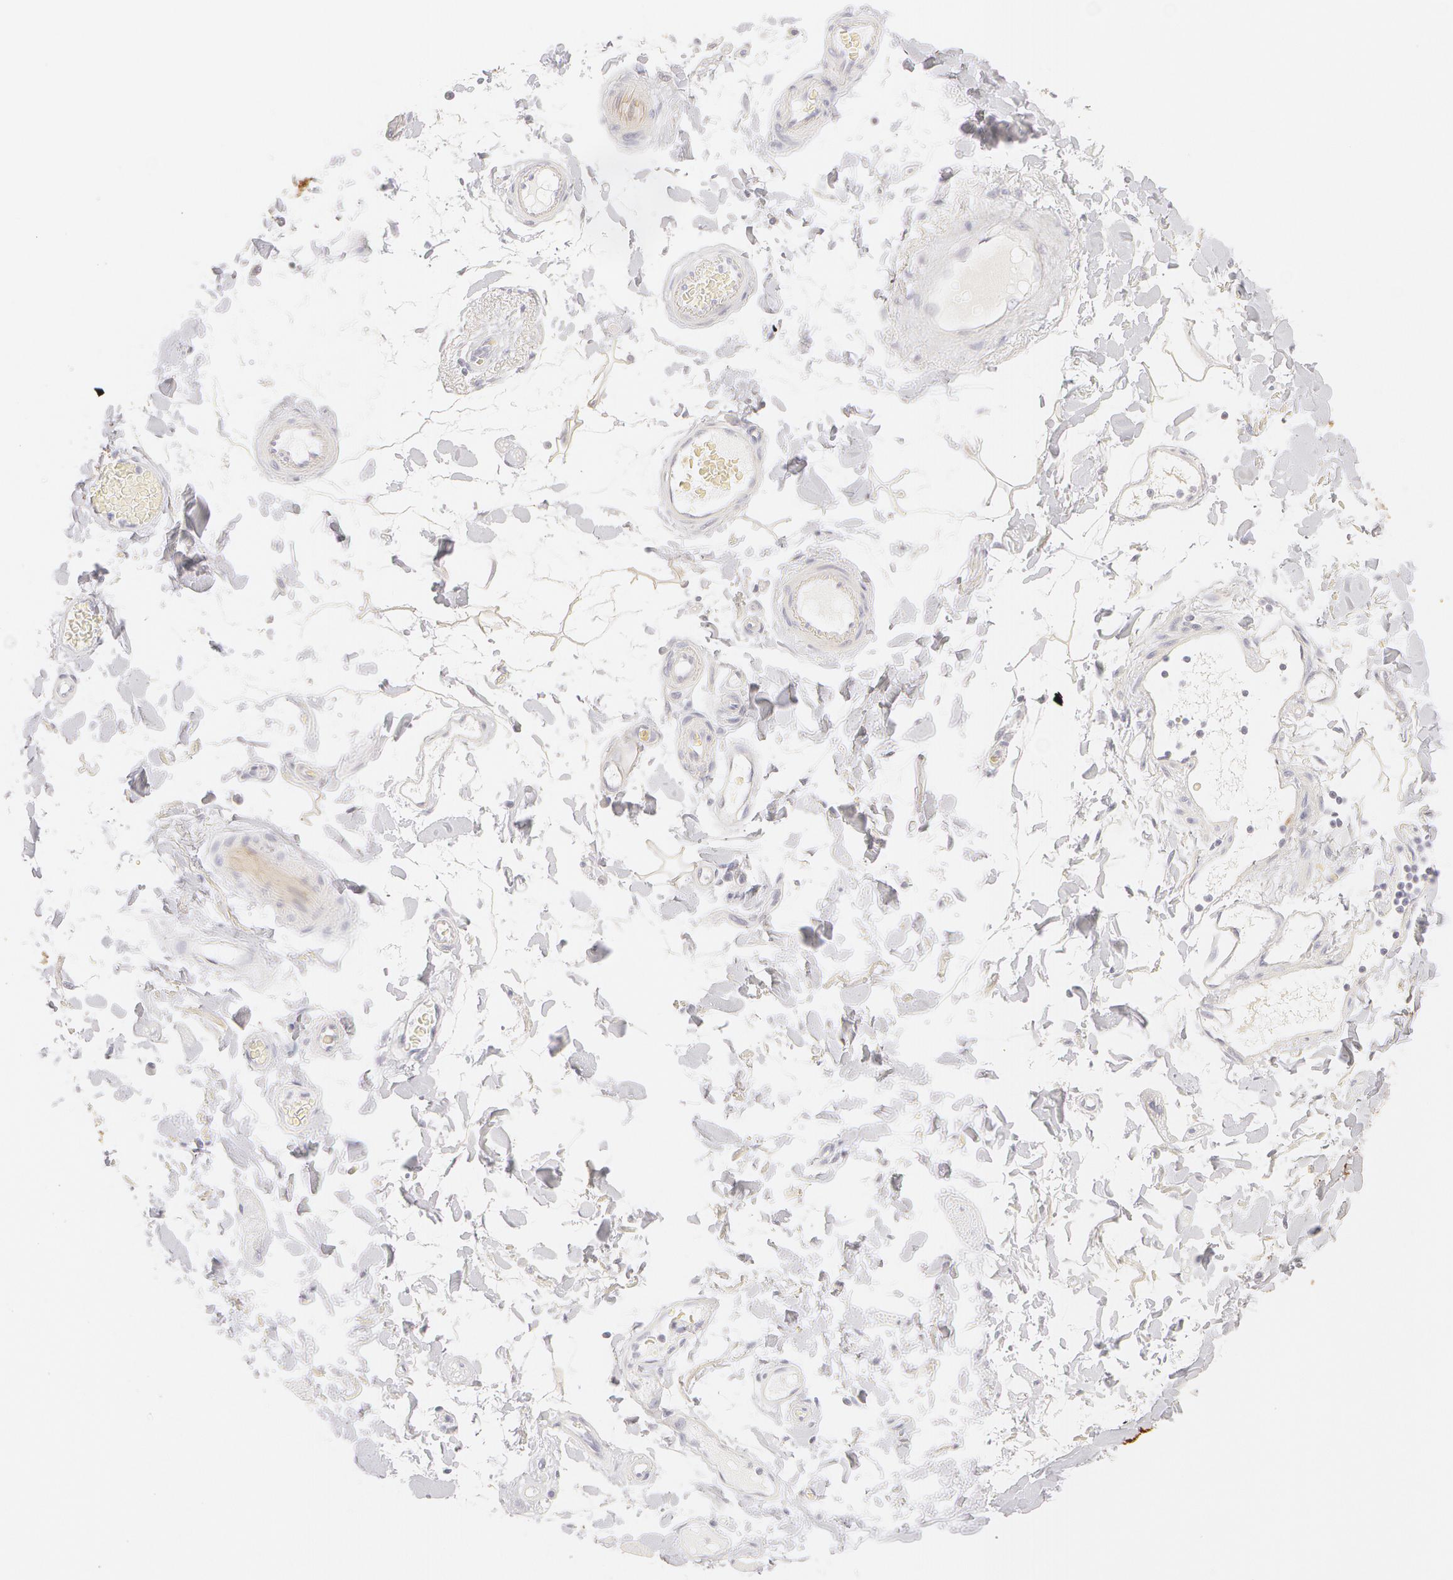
{"staining": {"intensity": "negative", "quantity": "none", "location": "none"}, "tissue": "adipose tissue", "cell_type": "Adipocytes", "image_type": "normal", "snomed": [{"axis": "morphology", "description": "Normal tissue, NOS"}, {"axis": "topography", "description": "Duodenum"}], "caption": "IHC photomicrograph of unremarkable human adipose tissue stained for a protein (brown), which reveals no staining in adipocytes.", "gene": "KRT8", "patient": {"sex": "male", "age": 63}}